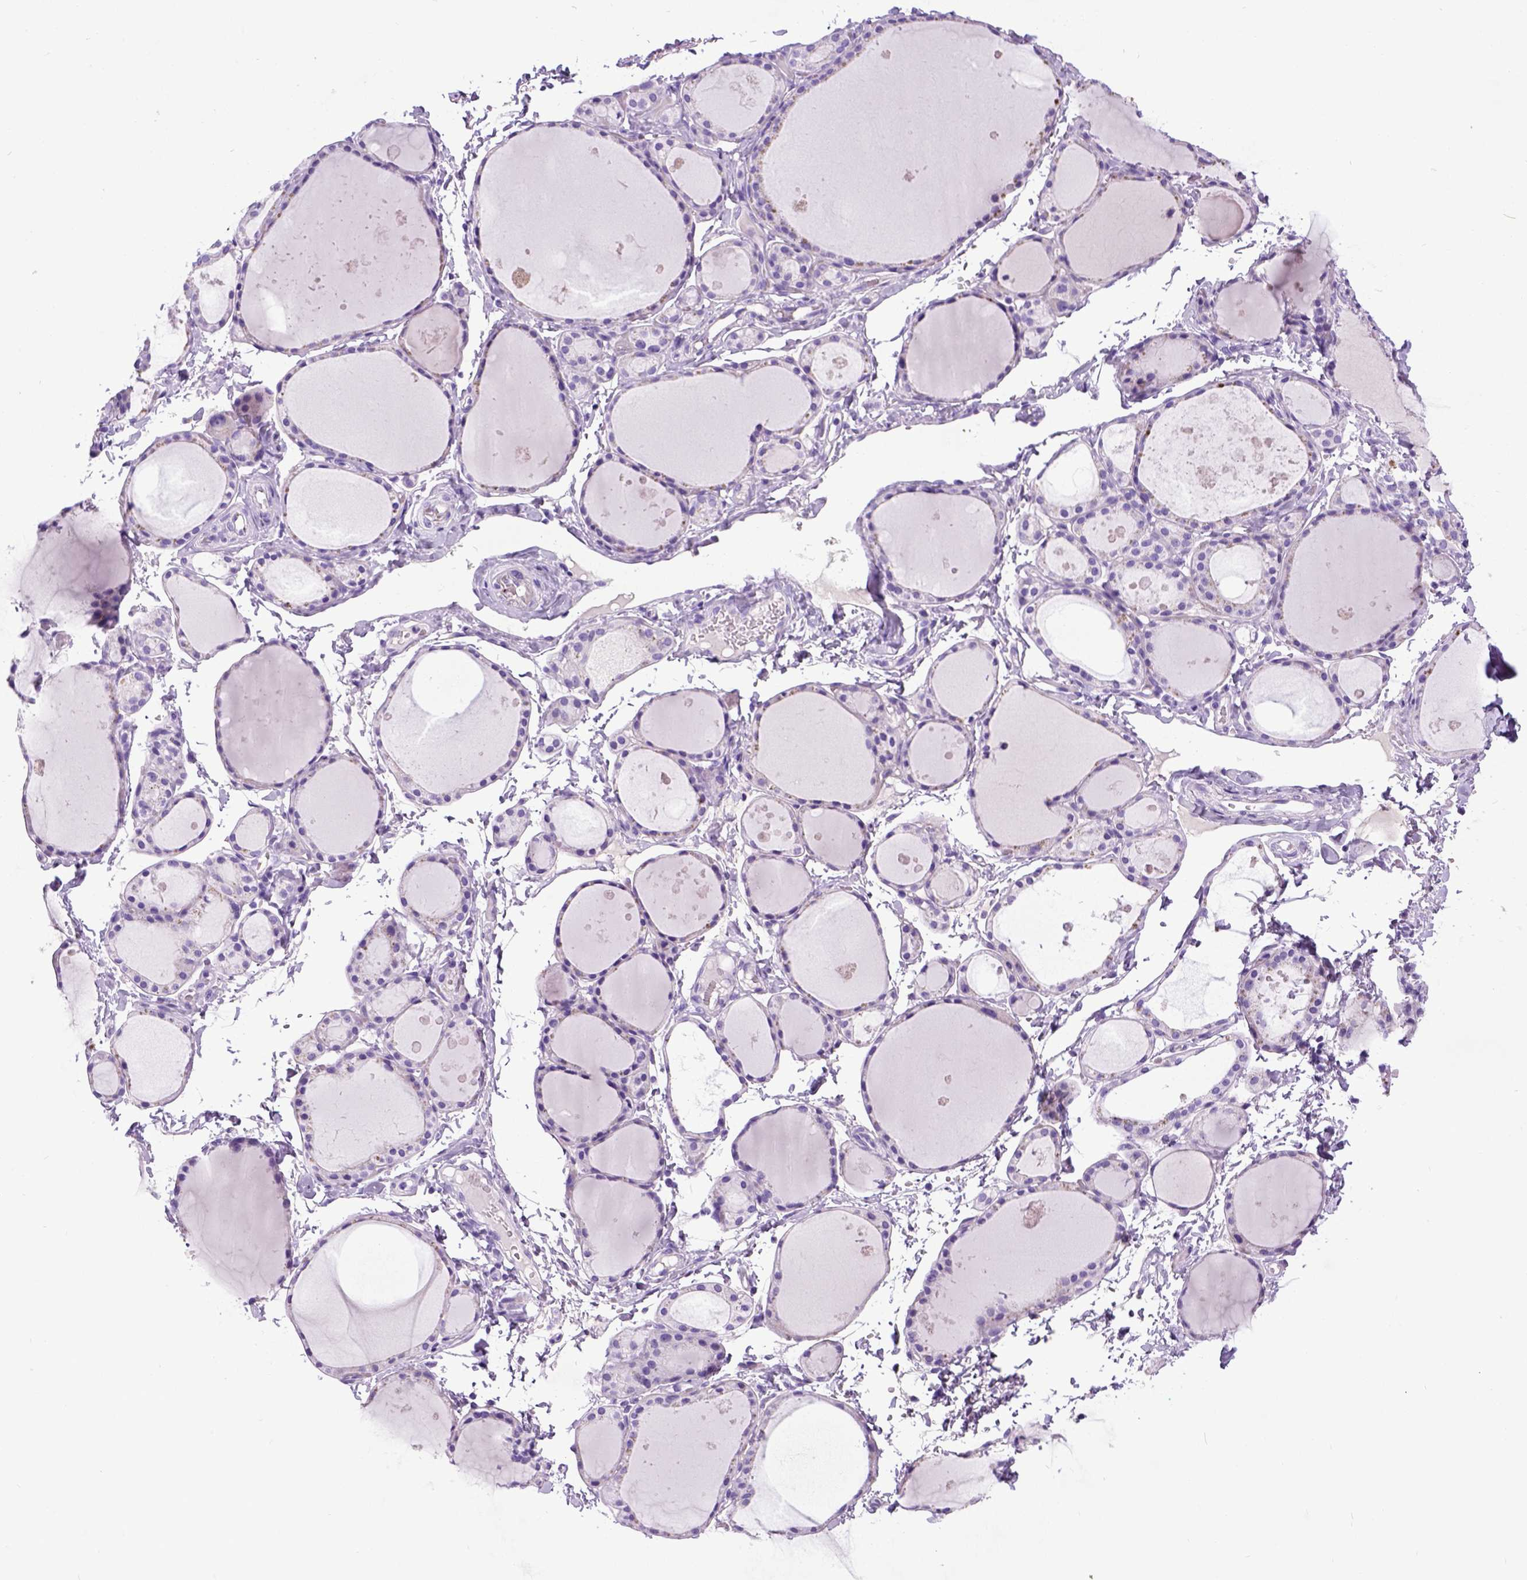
{"staining": {"intensity": "negative", "quantity": "none", "location": "none"}, "tissue": "thyroid gland", "cell_type": "Glandular cells", "image_type": "normal", "snomed": [{"axis": "morphology", "description": "Normal tissue, NOS"}, {"axis": "topography", "description": "Thyroid gland"}], "caption": "This is a photomicrograph of immunohistochemistry staining of unremarkable thyroid gland, which shows no expression in glandular cells.", "gene": "IGF2", "patient": {"sex": "male", "age": 68}}